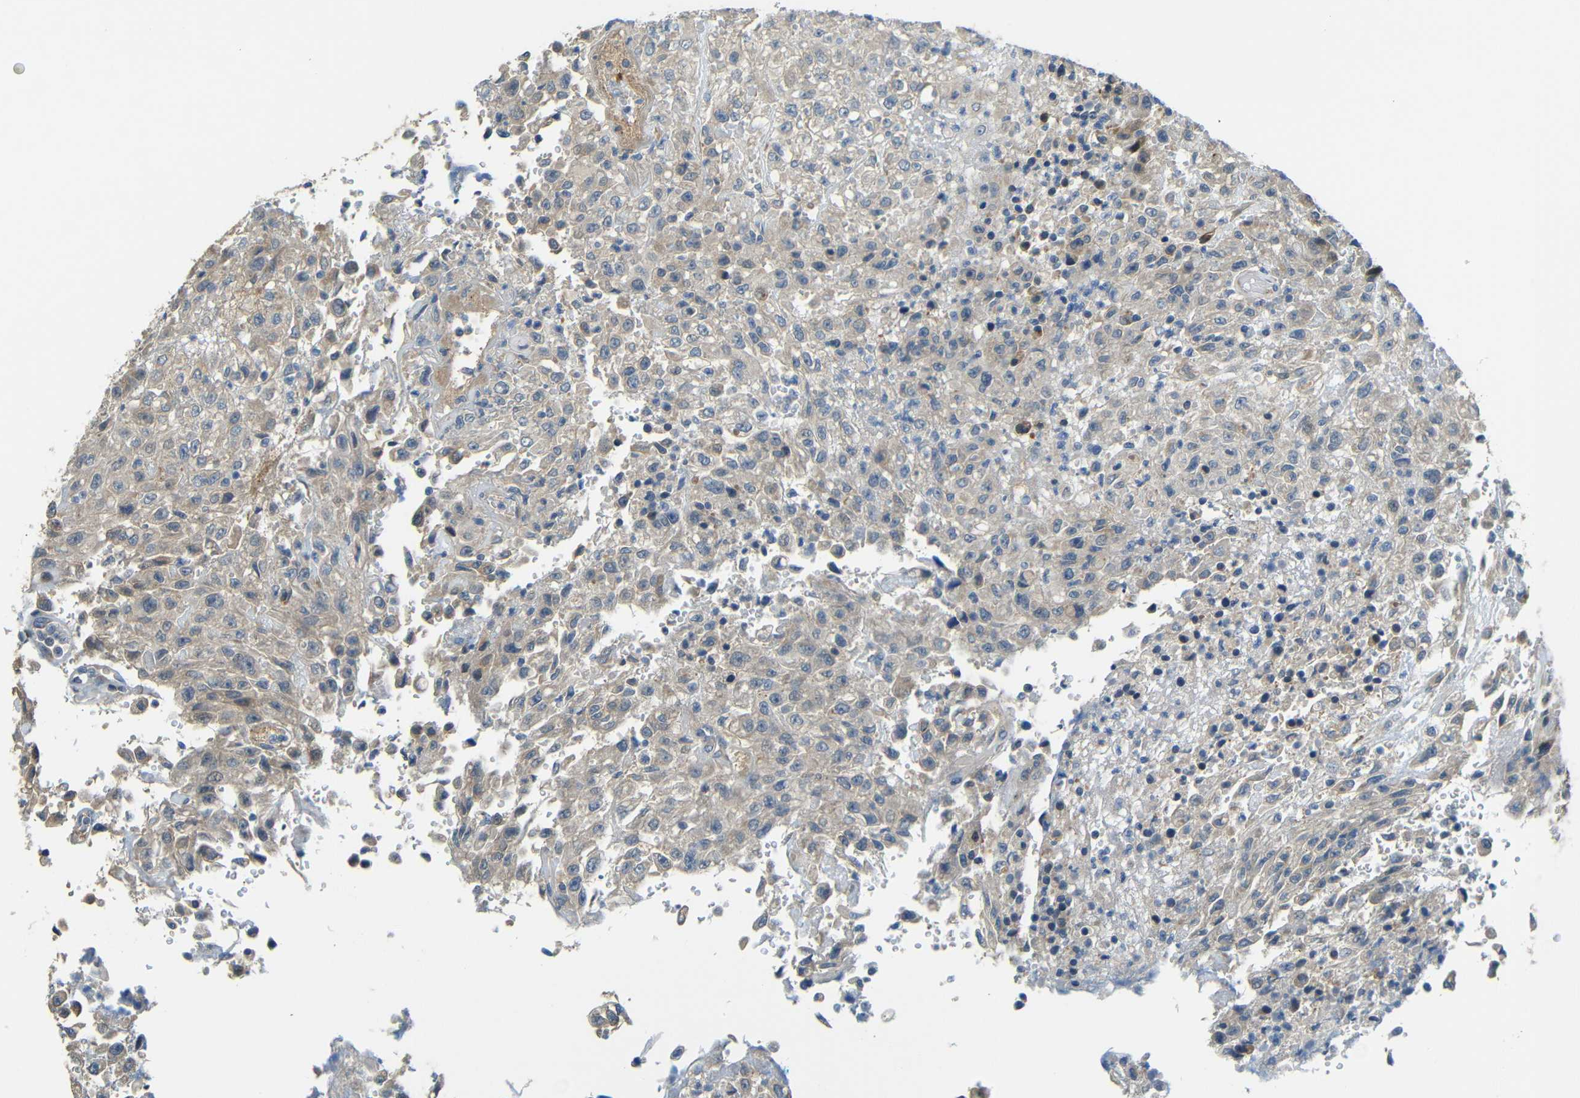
{"staining": {"intensity": "weak", "quantity": "<25%", "location": "cytoplasmic/membranous"}, "tissue": "urothelial cancer", "cell_type": "Tumor cells", "image_type": "cancer", "snomed": [{"axis": "morphology", "description": "Urothelial carcinoma, High grade"}, {"axis": "topography", "description": "Urinary bladder"}], "caption": "Tumor cells show no significant staining in urothelial cancer. Brightfield microscopy of immunohistochemistry (IHC) stained with DAB (3,3'-diaminobenzidine) (brown) and hematoxylin (blue), captured at high magnification.", "gene": "FNDC3A", "patient": {"sex": "male", "age": 46}}